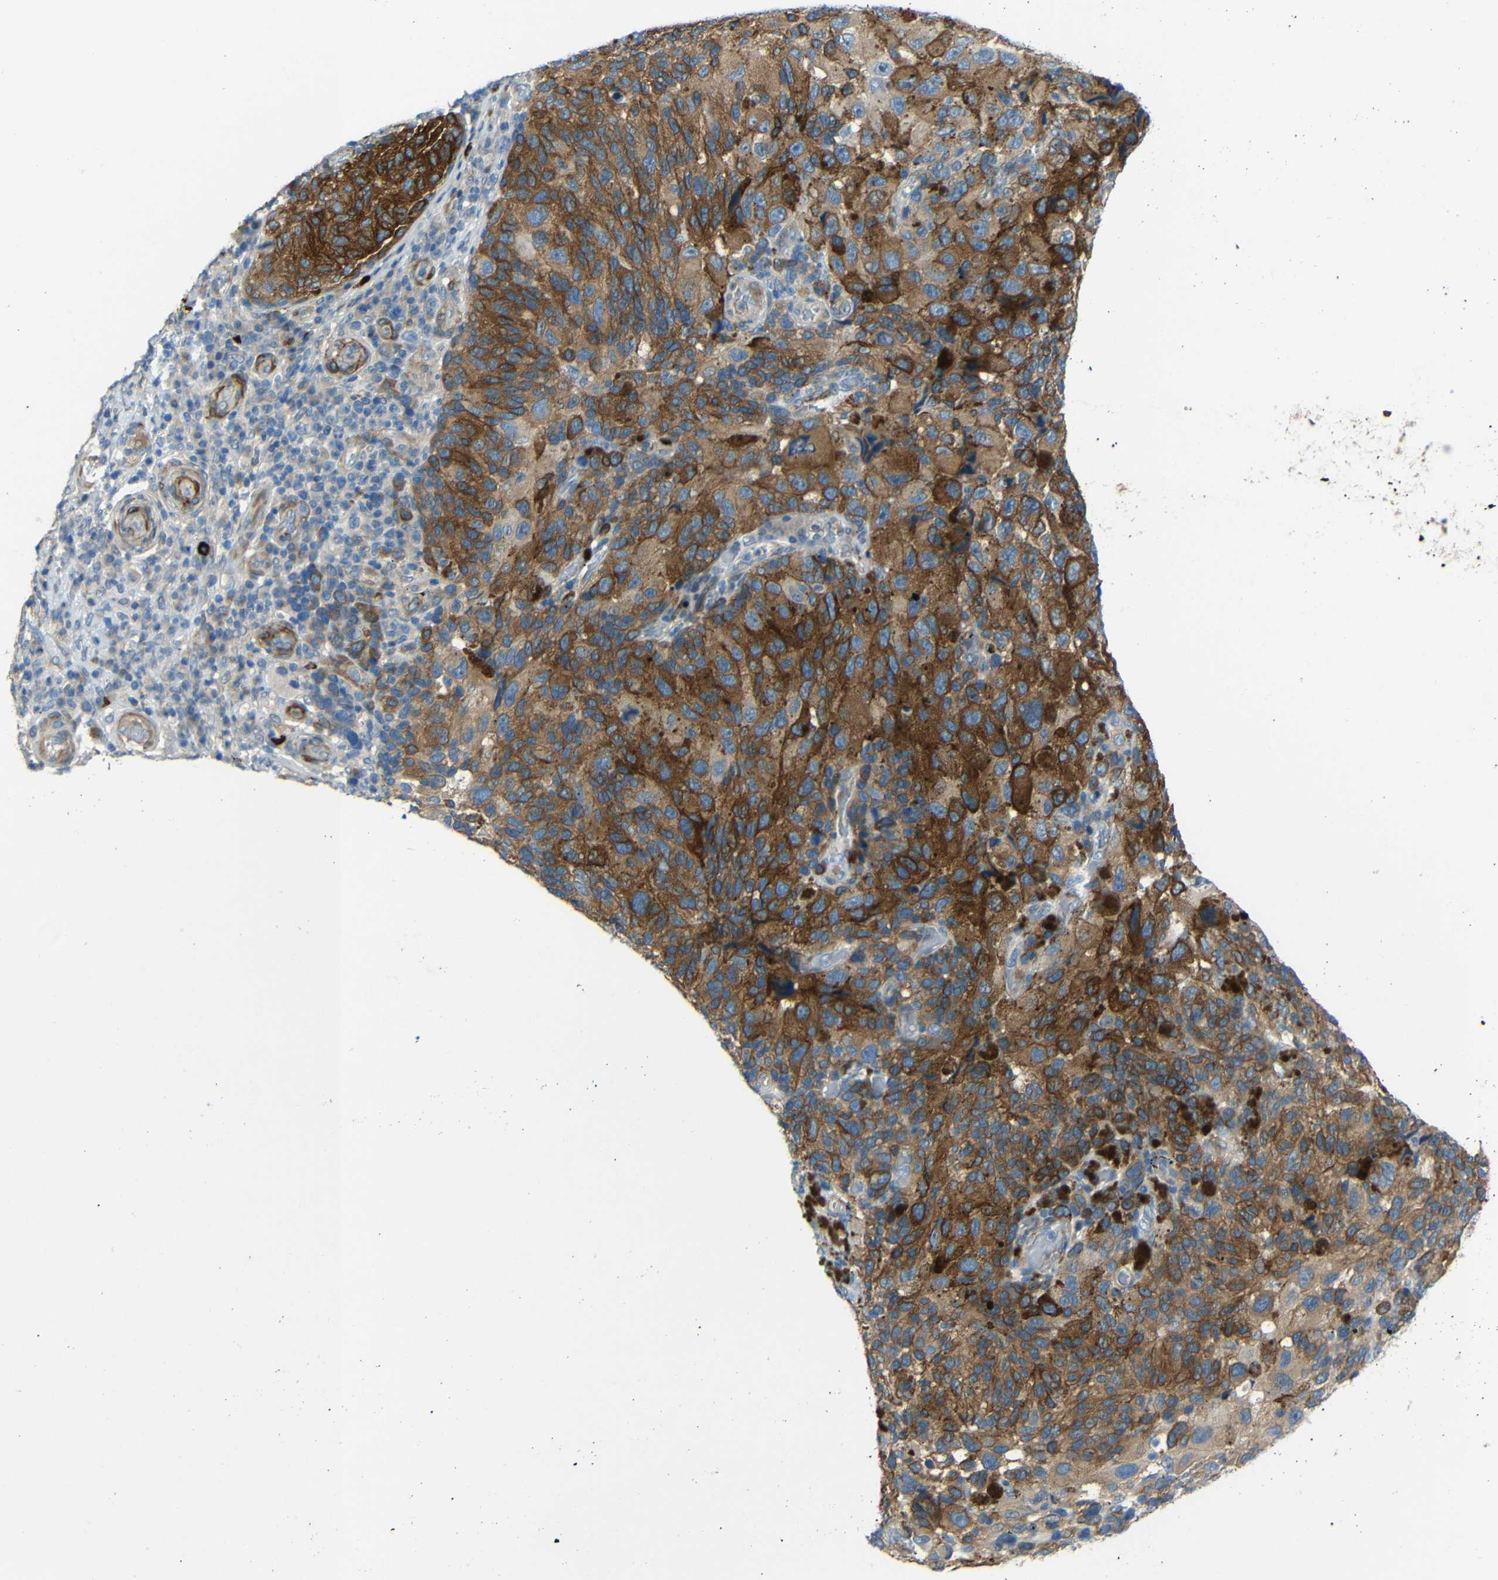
{"staining": {"intensity": "strong", "quantity": "25%-75%", "location": "cytoplasmic/membranous"}, "tissue": "melanoma", "cell_type": "Tumor cells", "image_type": "cancer", "snomed": [{"axis": "morphology", "description": "Malignant melanoma, NOS"}, {"axis": "topography", "description": "Skin"}], "caption": "Protein expression by immunohistochemistry exhibits strong cytoplasmic/membranous expression in about 25%-75% of tumor cells in melanoma. The staining was performed using DAB, with brown indicating positive protein expression. Nuclei are stained blue with hematoxylin.", "gene": "DCLK1", "patient": {"sex": "female", "age": 73}}